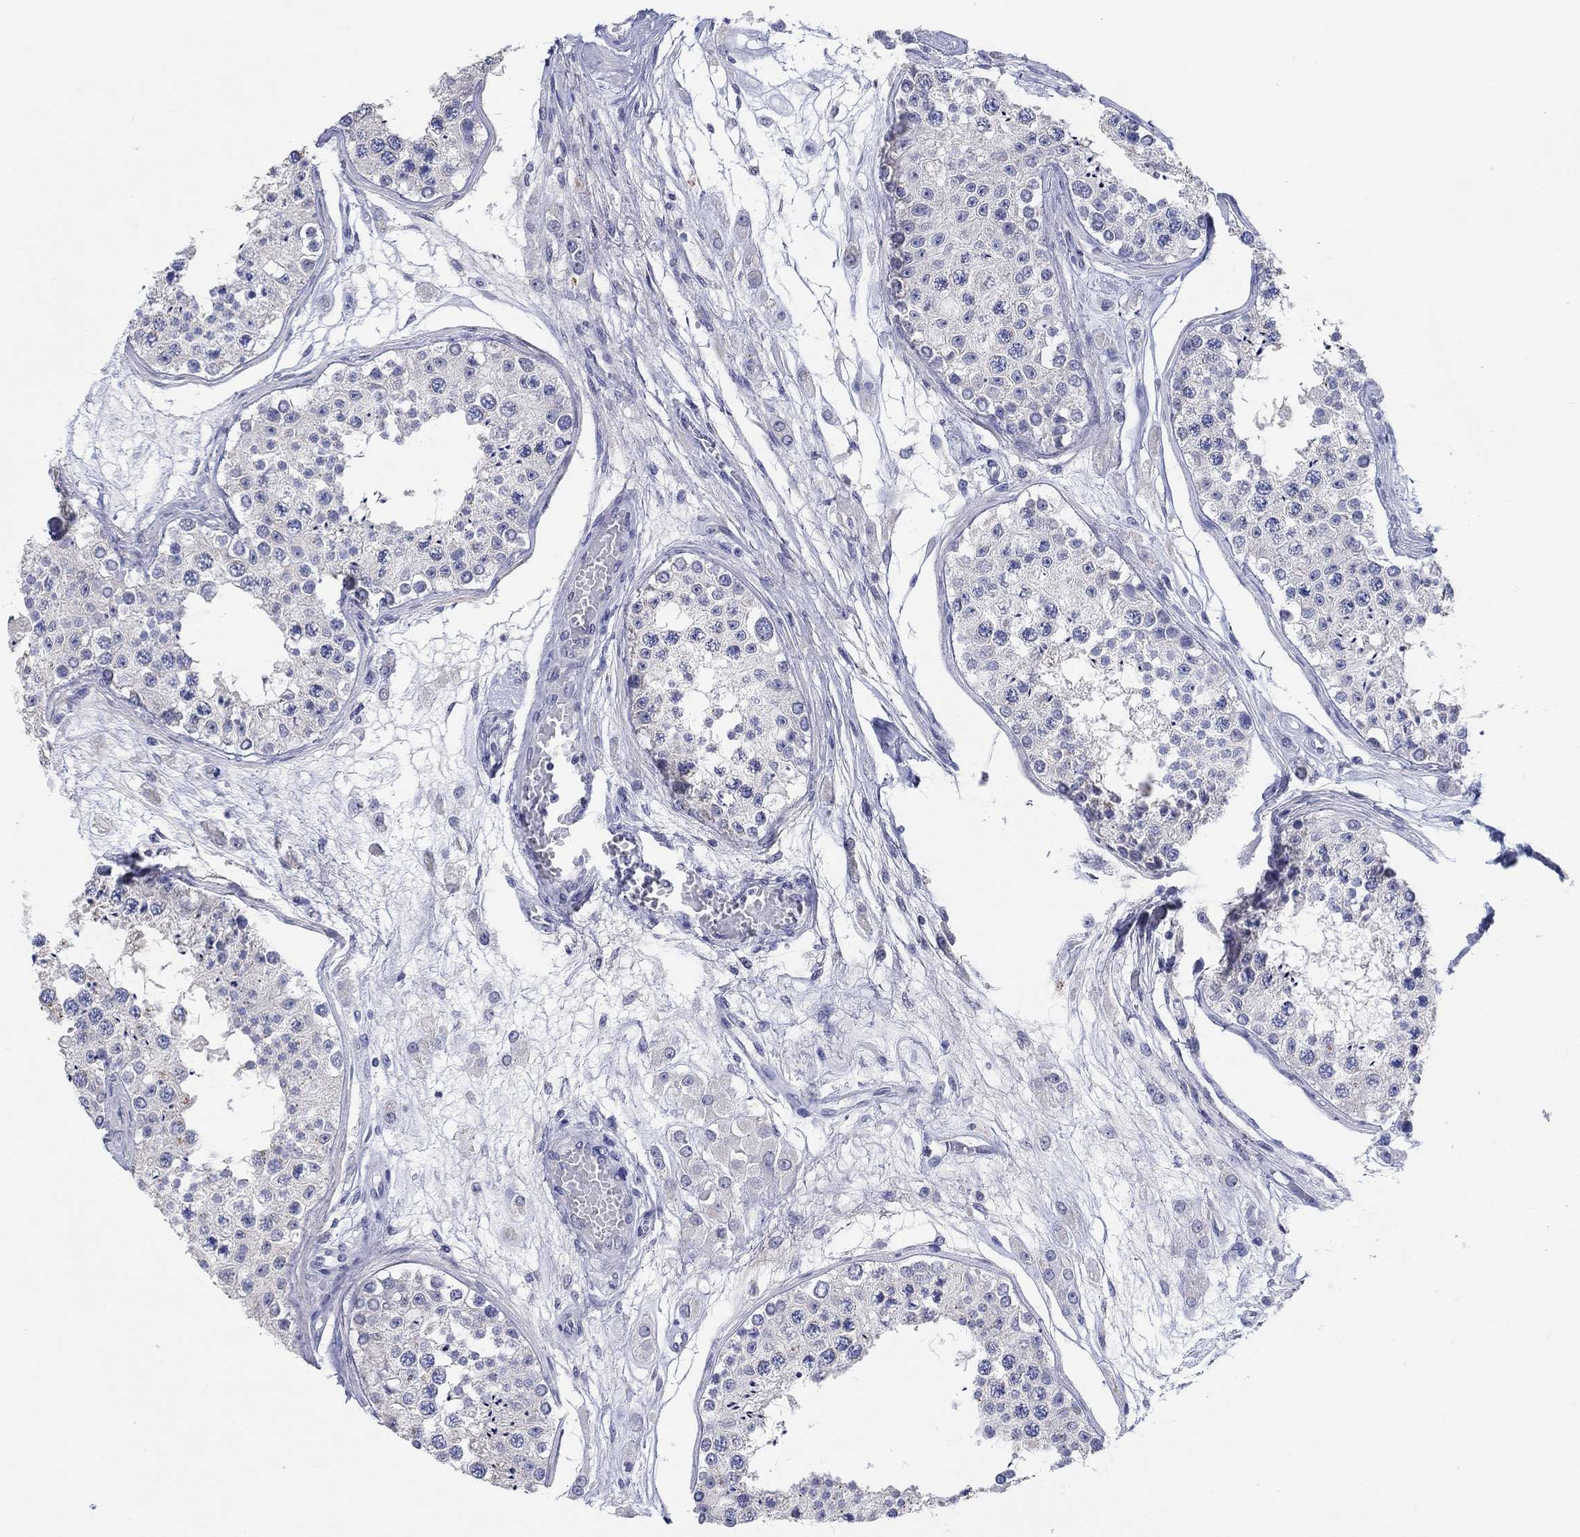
{"staining": {"intensity": "weak", "quantity": "<25%", "location": "cytoplasmic/membranous"}, "tissue": "testis", "cell_type": "Cells in seminiferous ducts", "image_type": "normal", "snomed": [{"axis": "morphology", "description": "Normal tissue, NOS"}, {"axis": "topography", "description": "Testis"}], "caption": "Immunohistochemistry (IHC) image of normal testis: testis stained with DAB (3,3'-diaminobenzidine) demonstrates no significant protein expression in cells in seminiferous ducts.", "gene": "LRRC4C", "patient": {"sex": "male", "age": 25}}